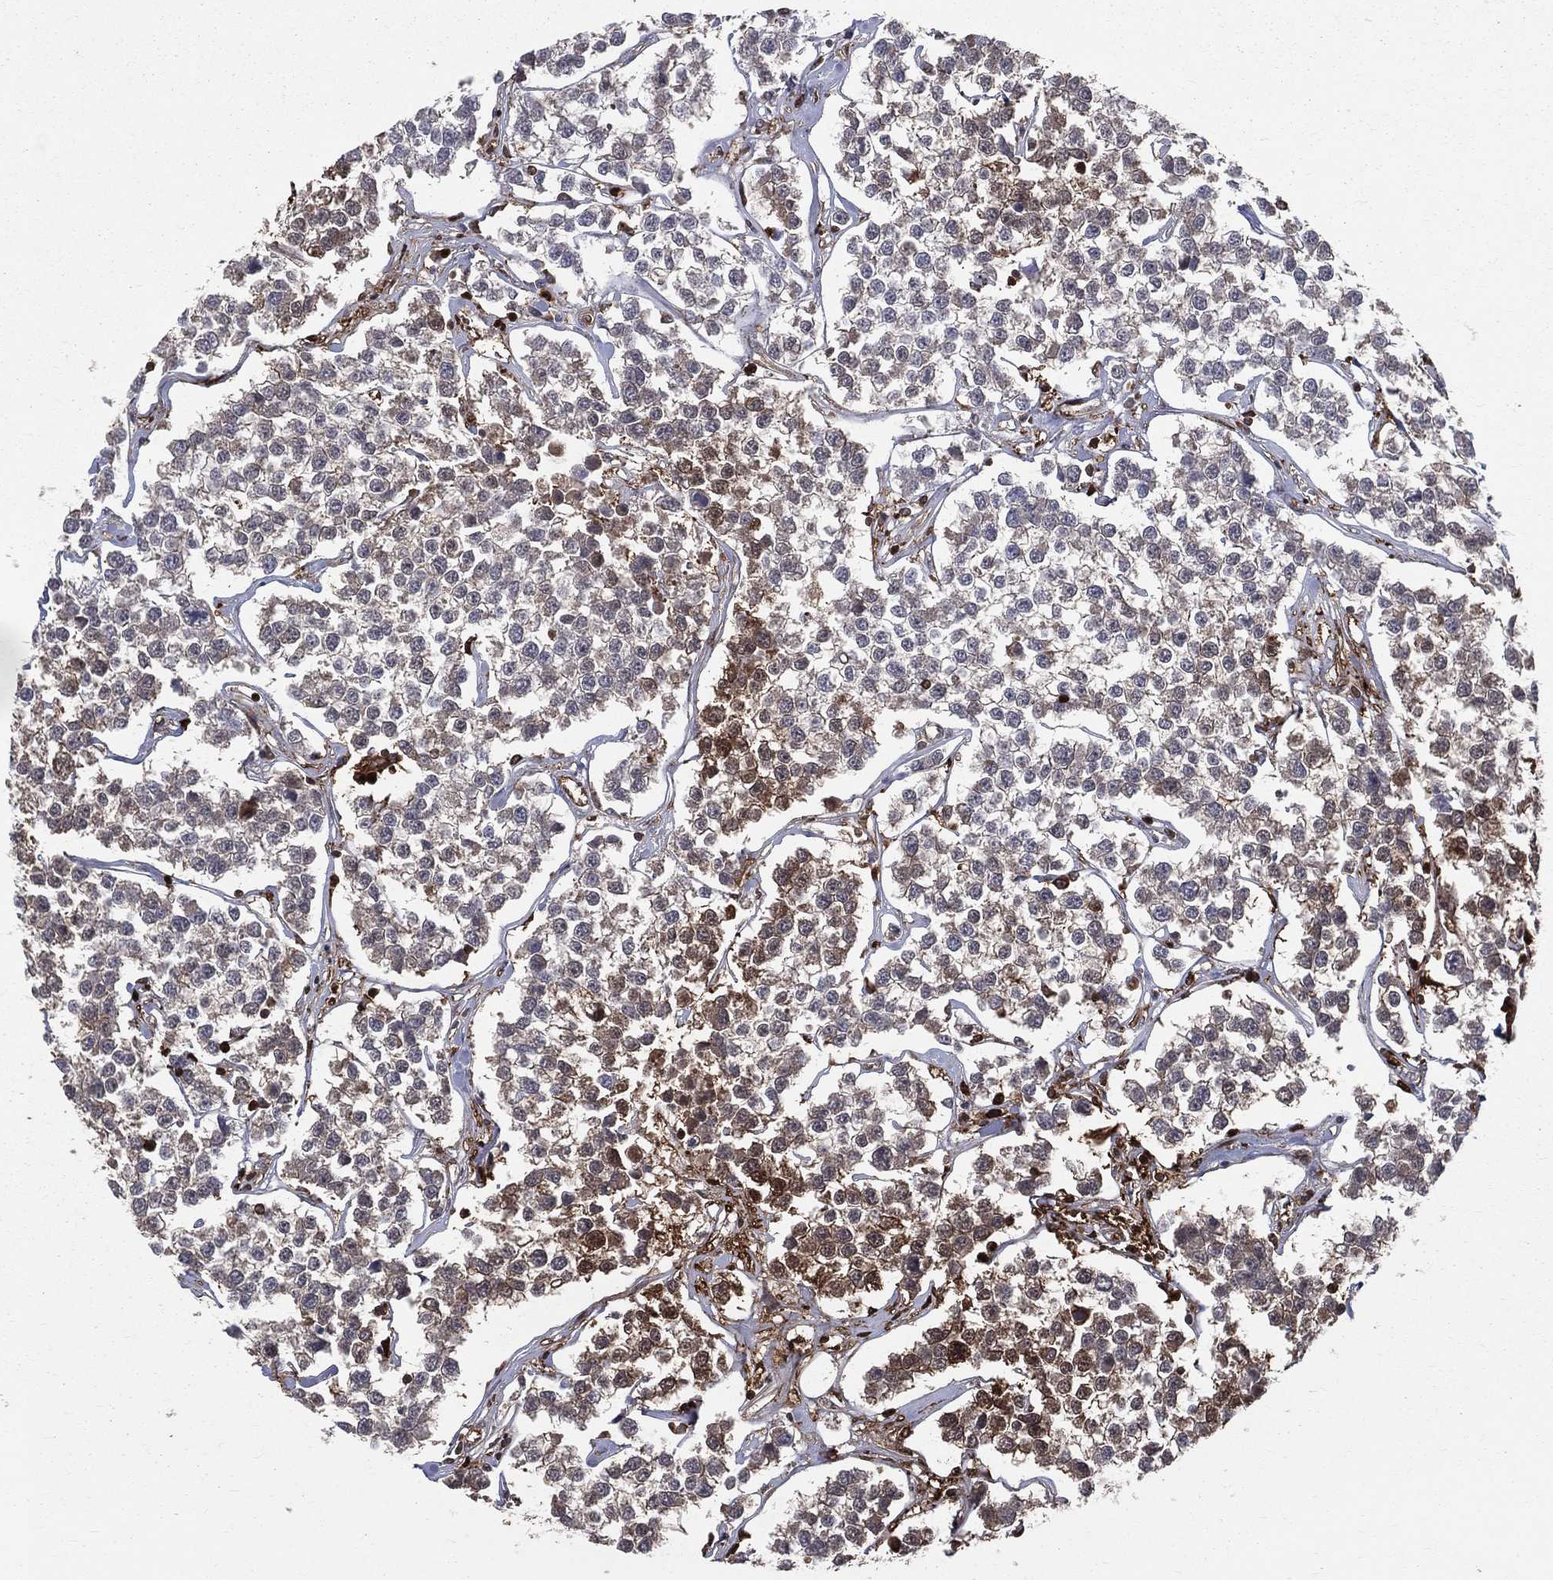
{"staining": {"intensity": "moderate", "quantity": "<25%", "location": "cytoplasmic/membranous"}, "tissue": "testis cancer", "cell_type": "Tumor cells", "image_type": "cancer", "snomed": [{"axis": "morphology", "description": "Seminoma, NOS"}, {"axis": "topography", "description": "Testis"}], "caption": "A histopathology image showing moderate cytoplasmic/membranous staining in about <25% of tumor cells in testis cancer (seminoma), as visualized by brown immunohistochemical staining.", "gene": "ENO1", "patient": {"sex": "male", "age": 59}}